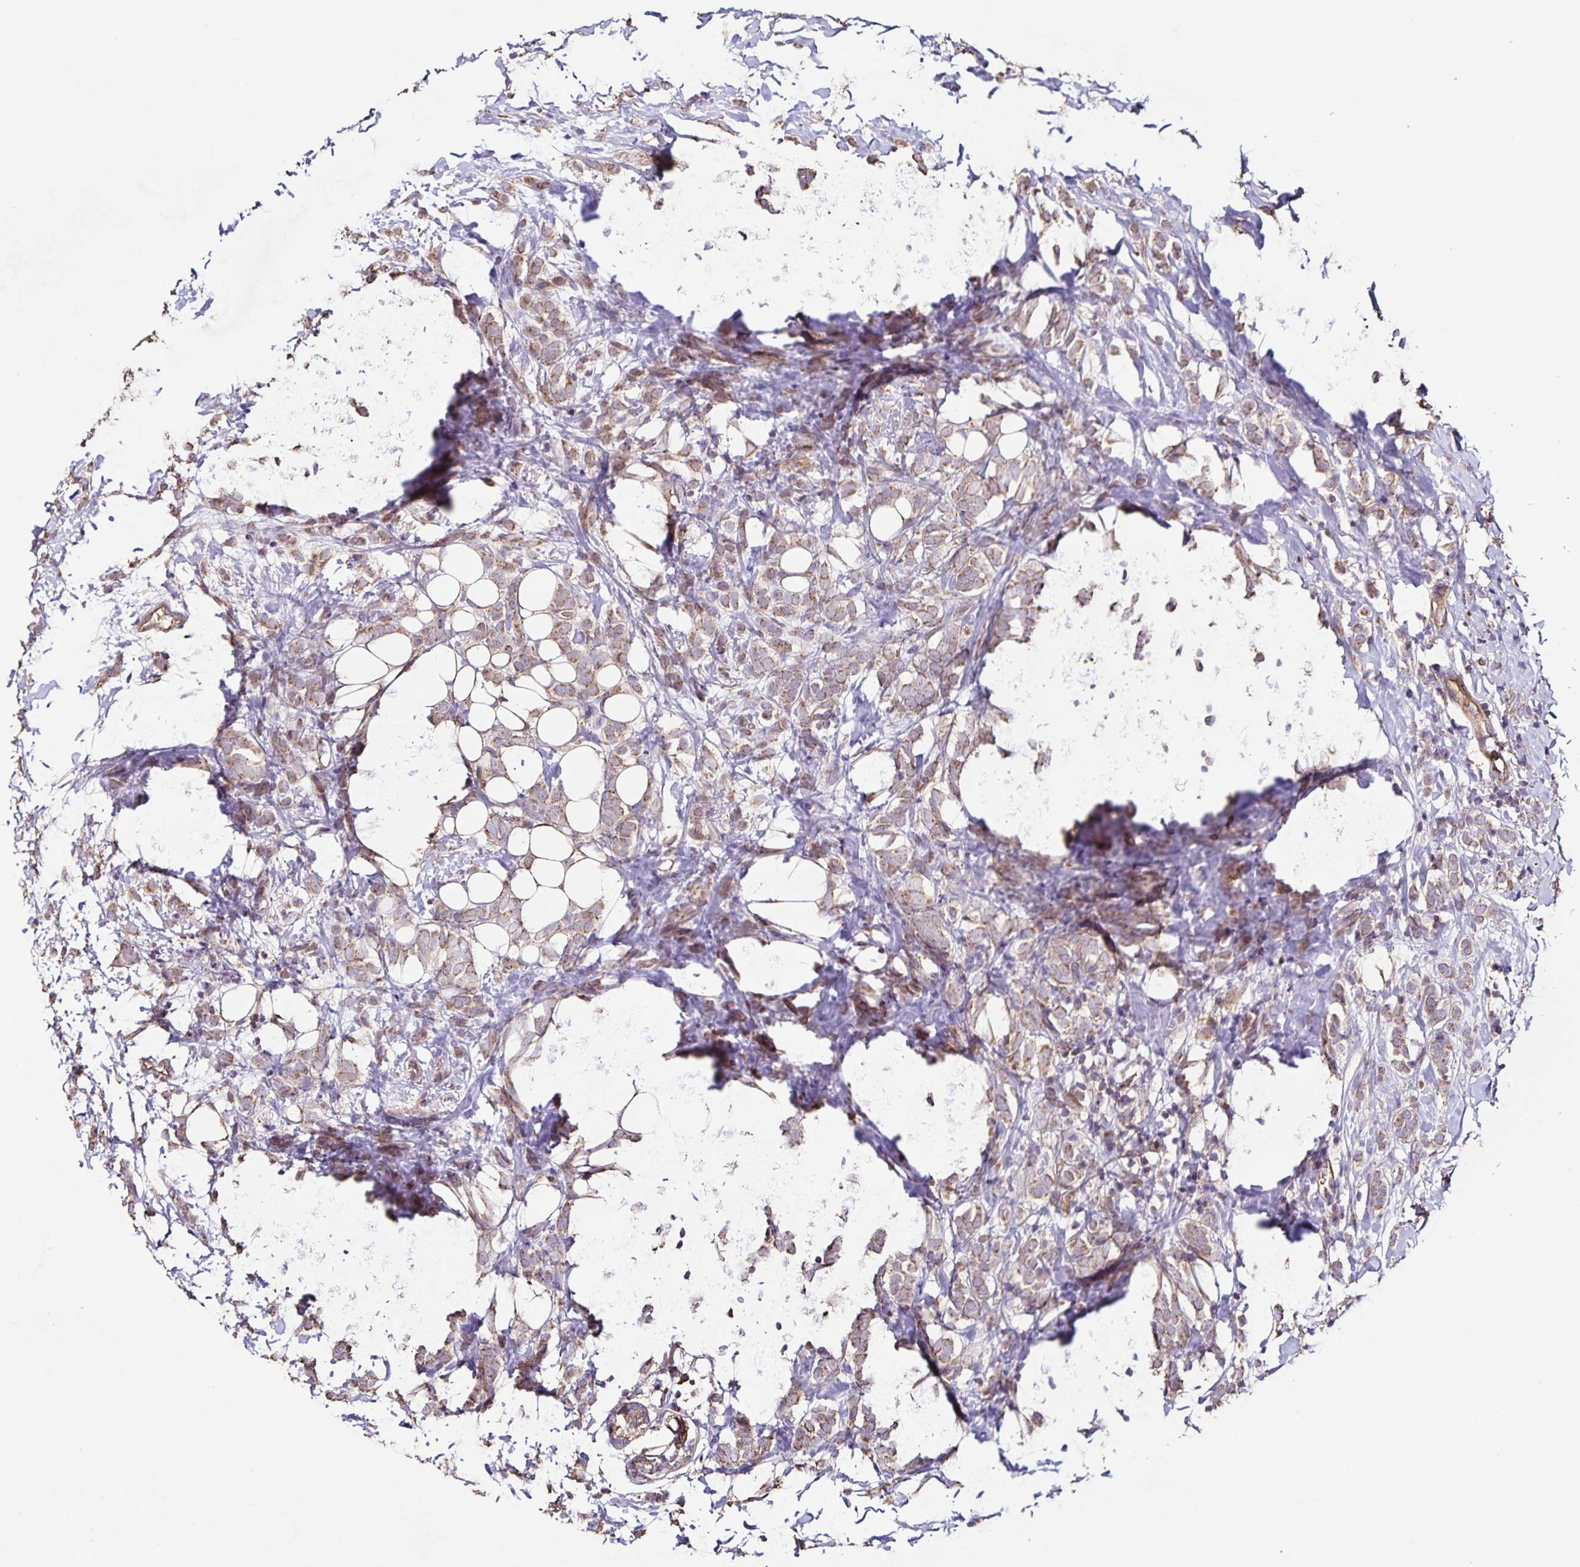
{"staining": {"intensity": "weak", "quantity": ">75%", "location": "cytoplasmic/membranous"}, "tissue": "breast cancer", "cell_type": "Tumor cells", "image_type": "cancer", "snomed": [{"axis": "morphology", "description": "Lobular carcinoma"}, {"axis": "topography", "description": "Breast"}], "caption": "Human breast cancer (lobular carcinoma) stained with a protein marker displays weak staining in tumor cells.", "gene": "MAN1A1", "patient": {"sex": "female", "age": 49}}